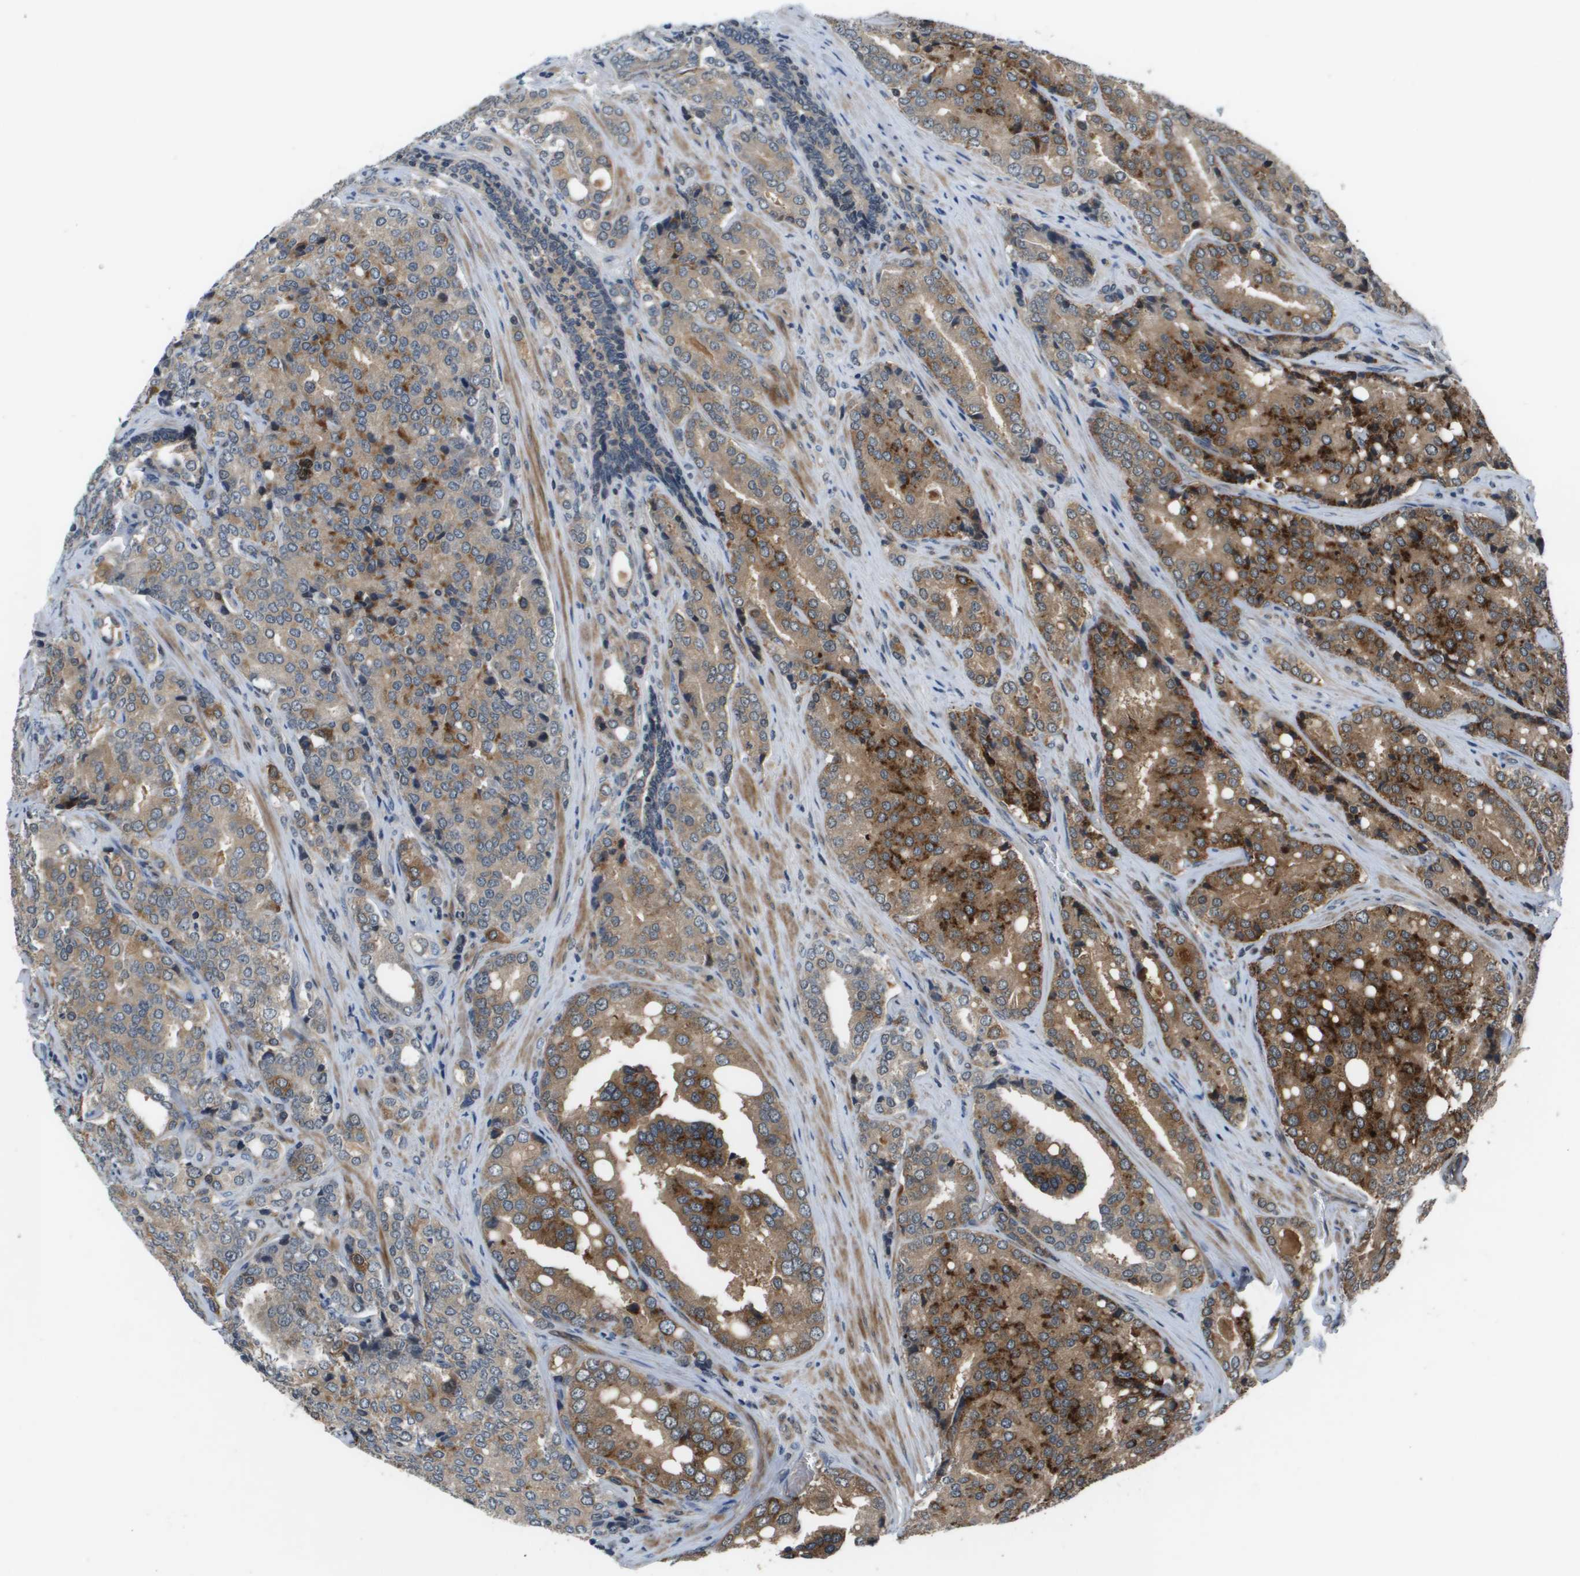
{"staining": {"intensity": "moderate", "quantity": ">75%", "location": "cytoplasmic/membranous"}, "tissue": "prostate cancer", "cell_type": "Tumor cells", "image_type": "cancer", "snomed": [{"axis": "morphology", "description": "Adenocarcinoma, High grade"}, {"axis": "topography", "description": "Prostate"}], "caption": "Adenocarcinoma (high-grade) (prostate) stained with a brown dye demonstrates moderate cytoplasmic/membranous positive staining in approximately >75% of tumor cells.", "gene": "ENPP5", "patient": {"sex": "male", "age": 50}}